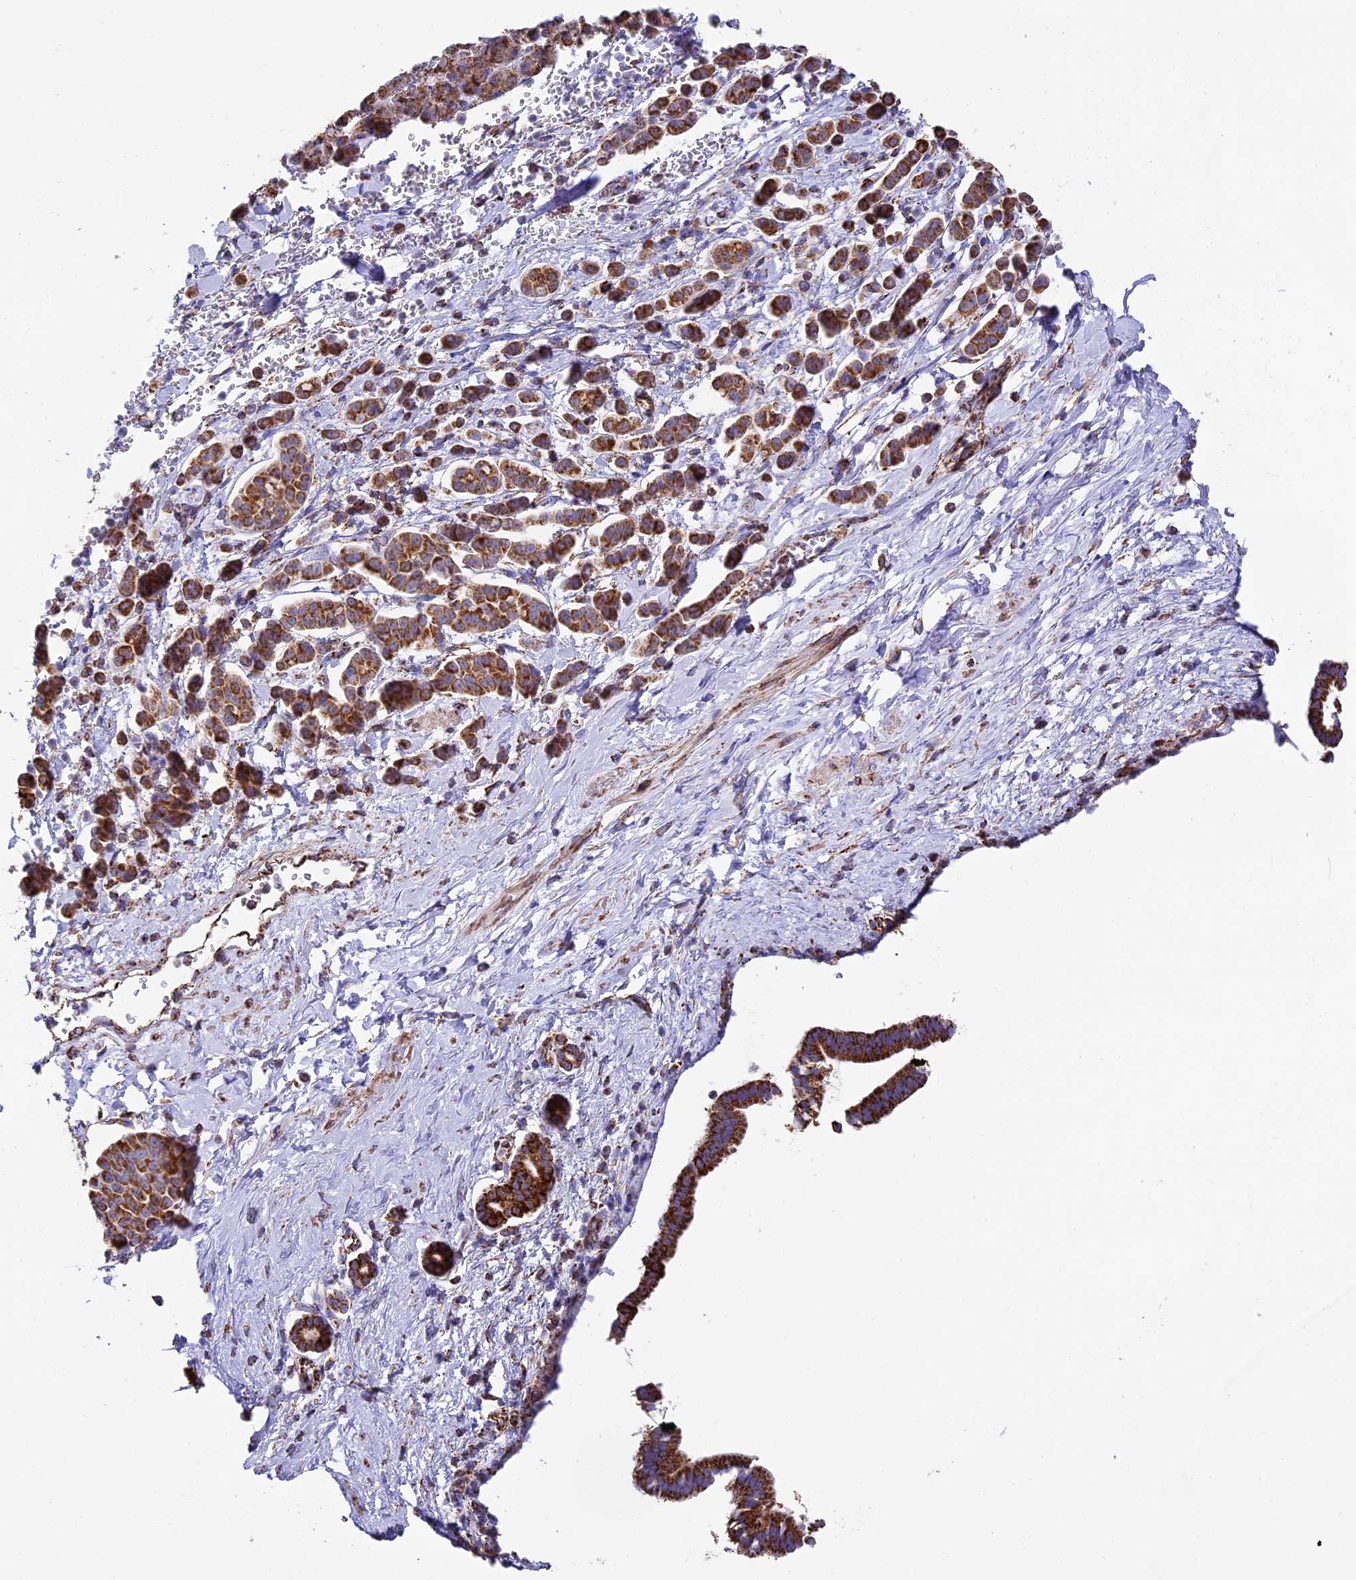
{"staining": {"intensity": "strong", "quantity": ">75%", "location": "cytoplasmic/membranous"}, "tissue": "pancreatic cancer", "cell_type": "Tumor cells", "image_type": "cancer", "snomed": [{"axis": "morphology", "description": "Normal tissue, NOS"}, {"axis": "morphology", "description": "Adenocarcinoma, NOS"}, {"axis": "topography", "description": "Pancreas"}], "caption": "Immunohistochemical staining of pancreatic cancer (adenocarcinoma) reveals high levels of strong cytoplasmic/membranous protein staining in approximately >75% of tumor cells.", "gene": "STK17A", "patient": {"sex": "female", "age": 64}}